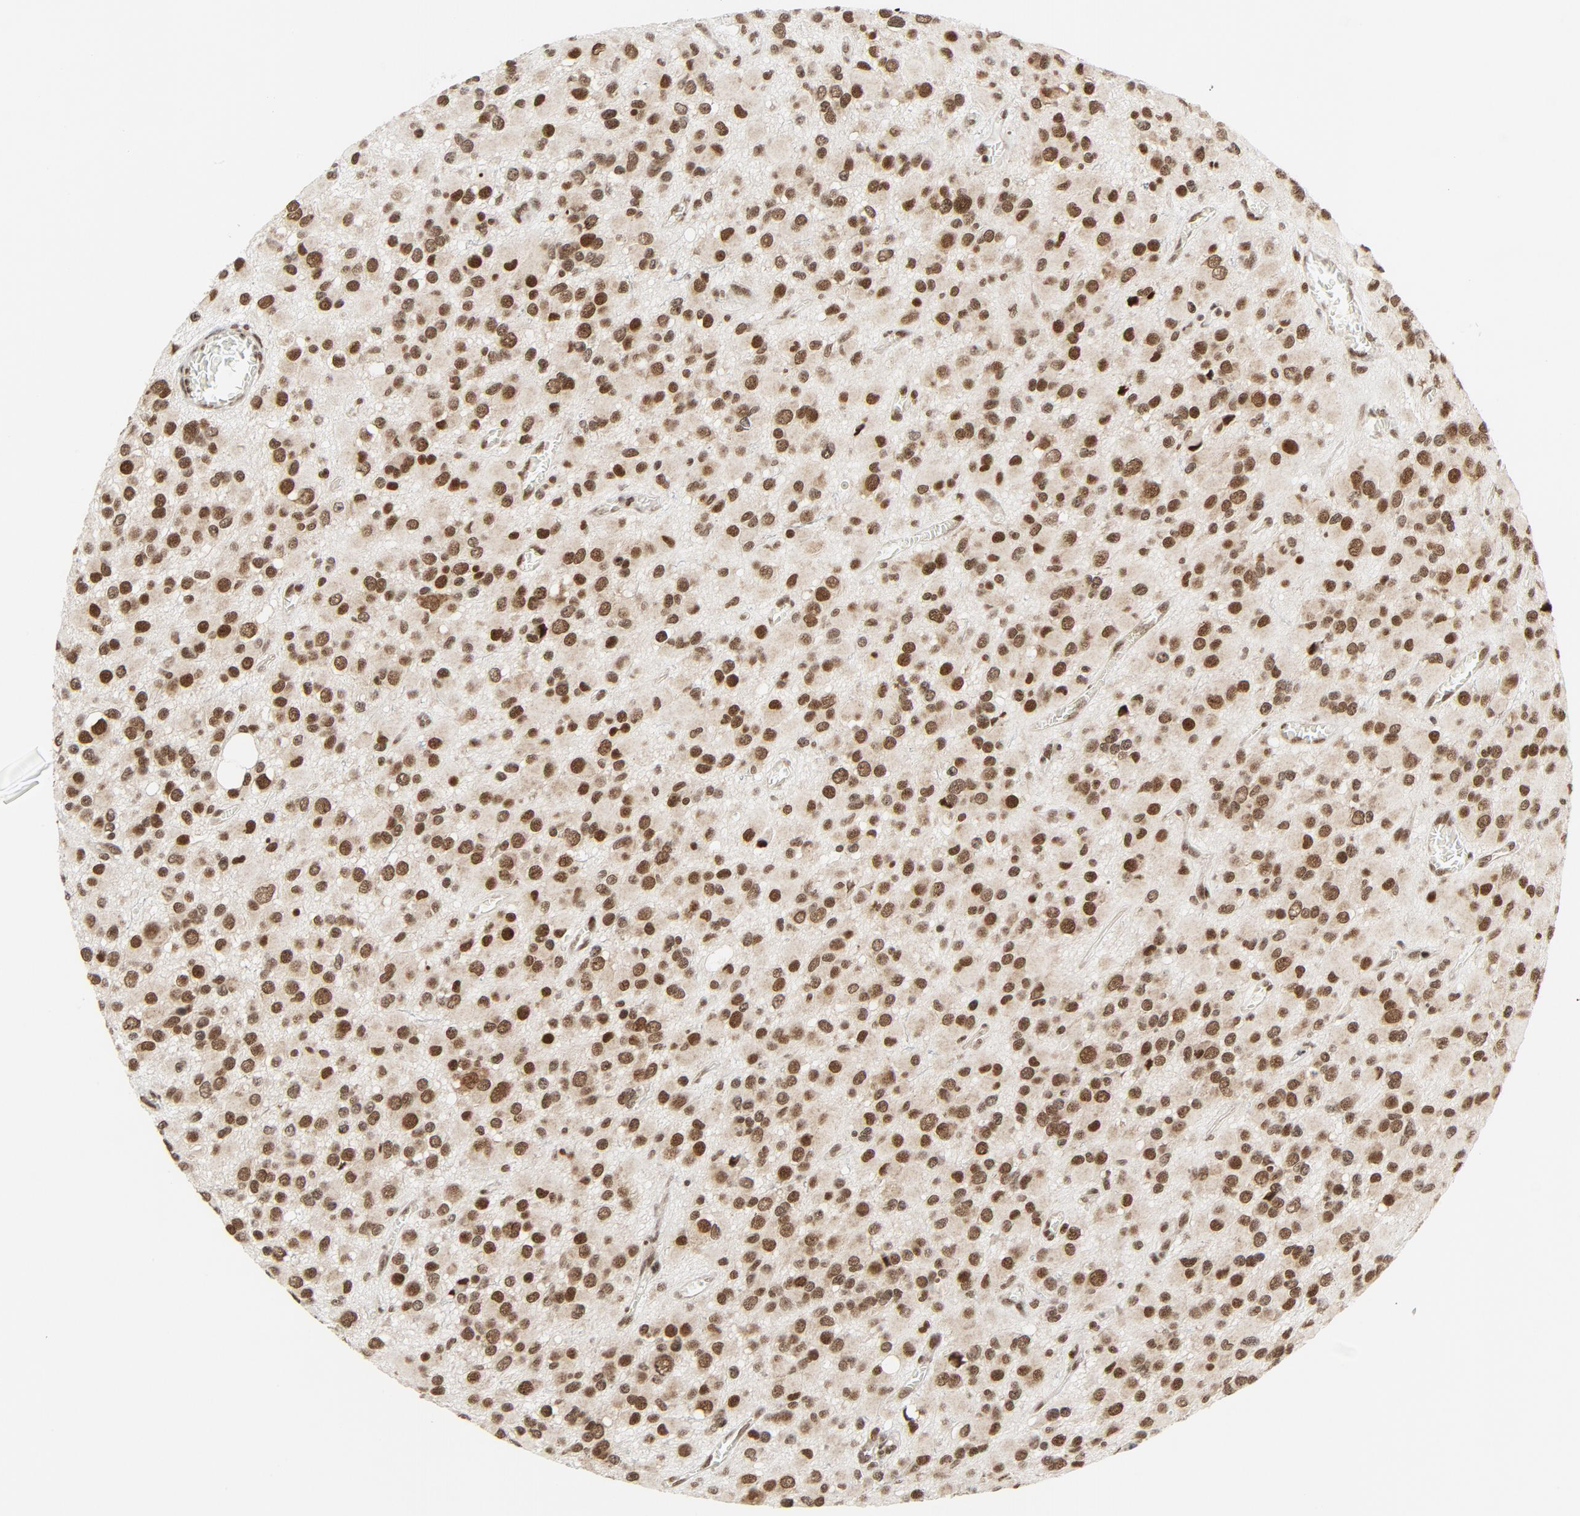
{"staining": {"intensity": "strong", "quantity": ">75%", "location": "nuclear"}, "tissue": "glioma", "cell_type": "Tumor cells", "image_type": "cancer", "snomed": [{"axis": "morphology", "description": "Glioma, malignant, Low grade"}, {"axis": "topography", "description": "Brain"}], "caption": "IHC image of glioma stained for a protein (brown), which displays high levels of strong nuclear staining in about >75% of tumor cells.", "gene": "ERCC1", "patient": {"sex": "male", "age": 42}}